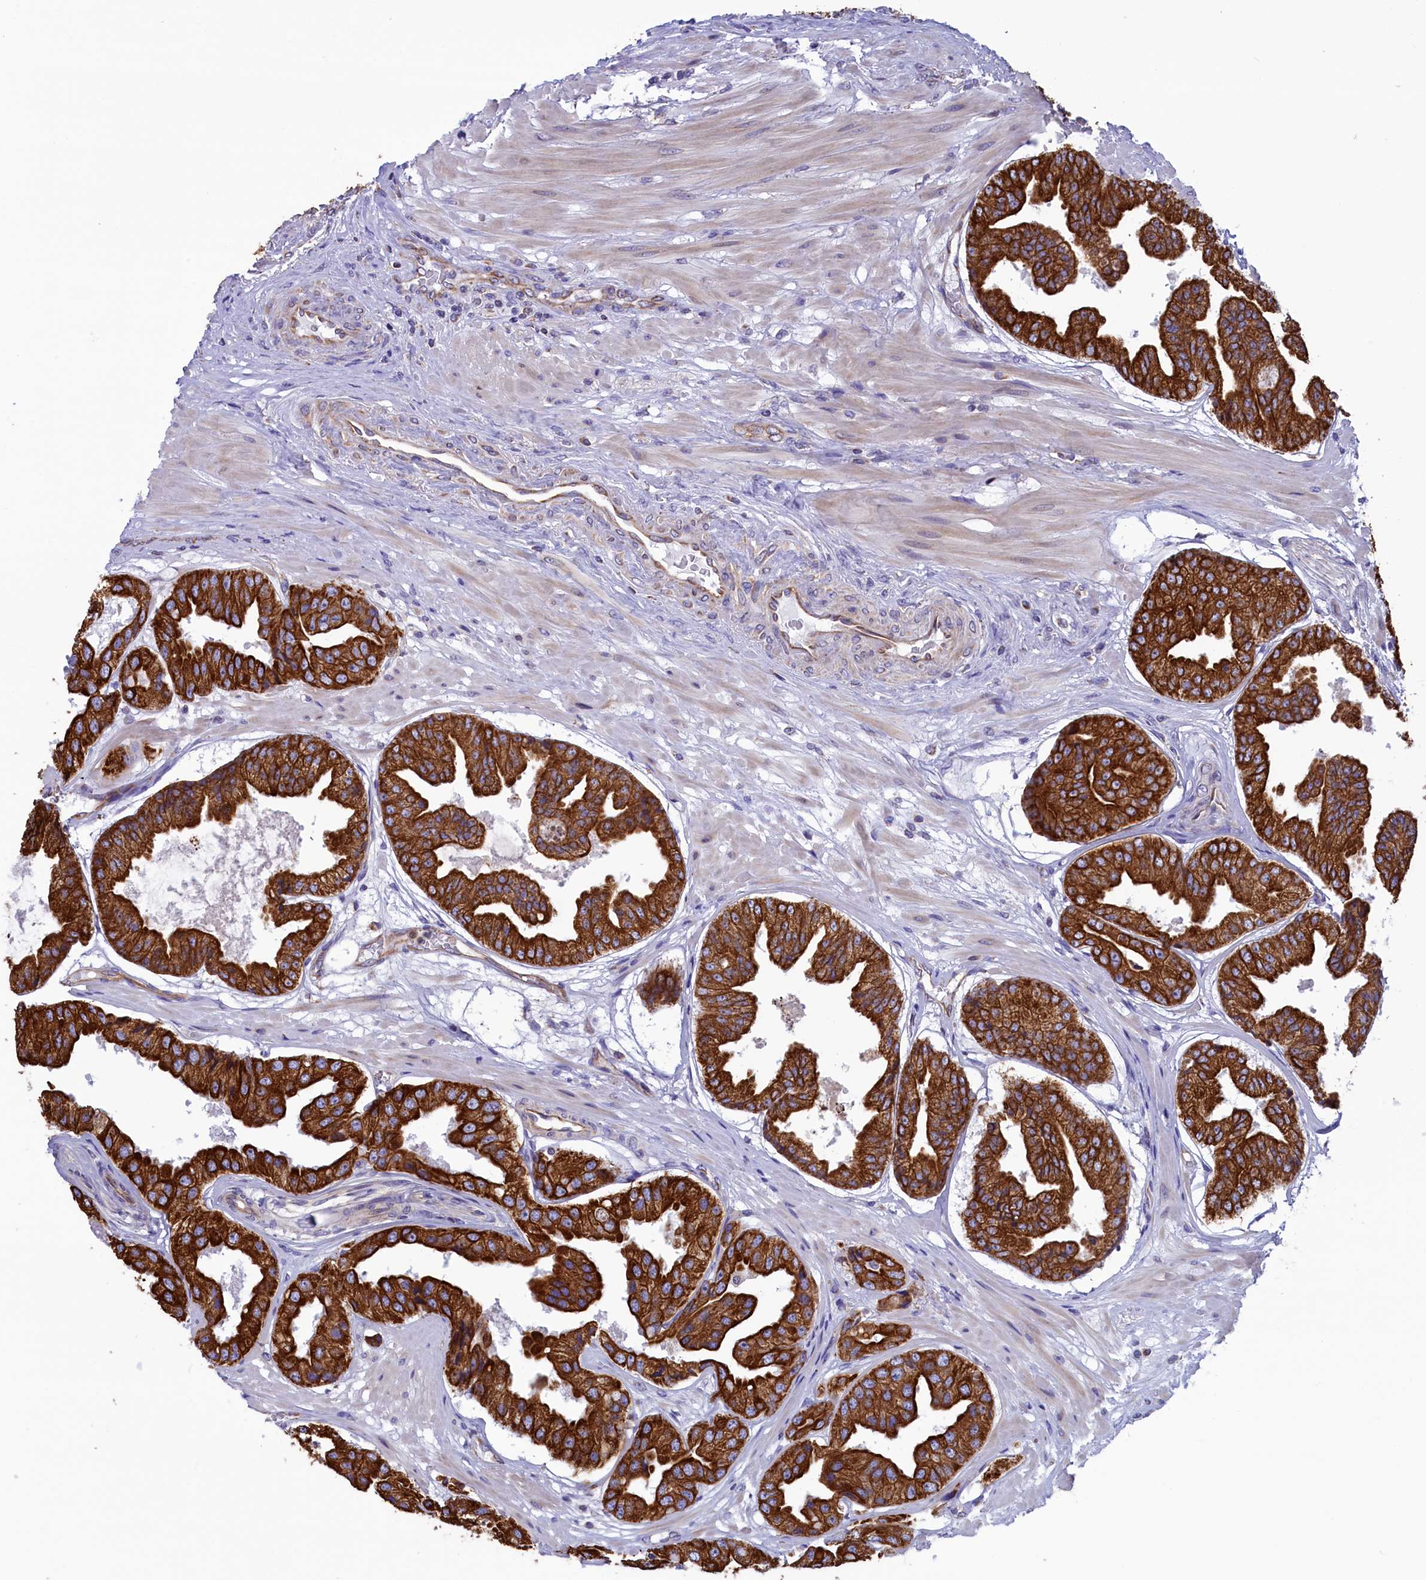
{"staining": {"intensity": "strong", "quantity": ">75%", "location": "cytoplasmic/membranous"}, "tissue": "prostate cancer", "cell_type": "Tumor cells", "image_type": "cancer", "snomed": [{"axis": "morphology", "description": "Adenocarcinoma, High grade"}, {"axis": "topography", "description": "Prostate"}], "caption": "There is high levels of strong cytoplasmic/membranous positivity in tumor cells of prostate high-grade adenocarcinoma, as demonstrated by immunohistochemical staining (brown color).", "gene": "GATB", "patient": {"sex": "male", "age": 63}}